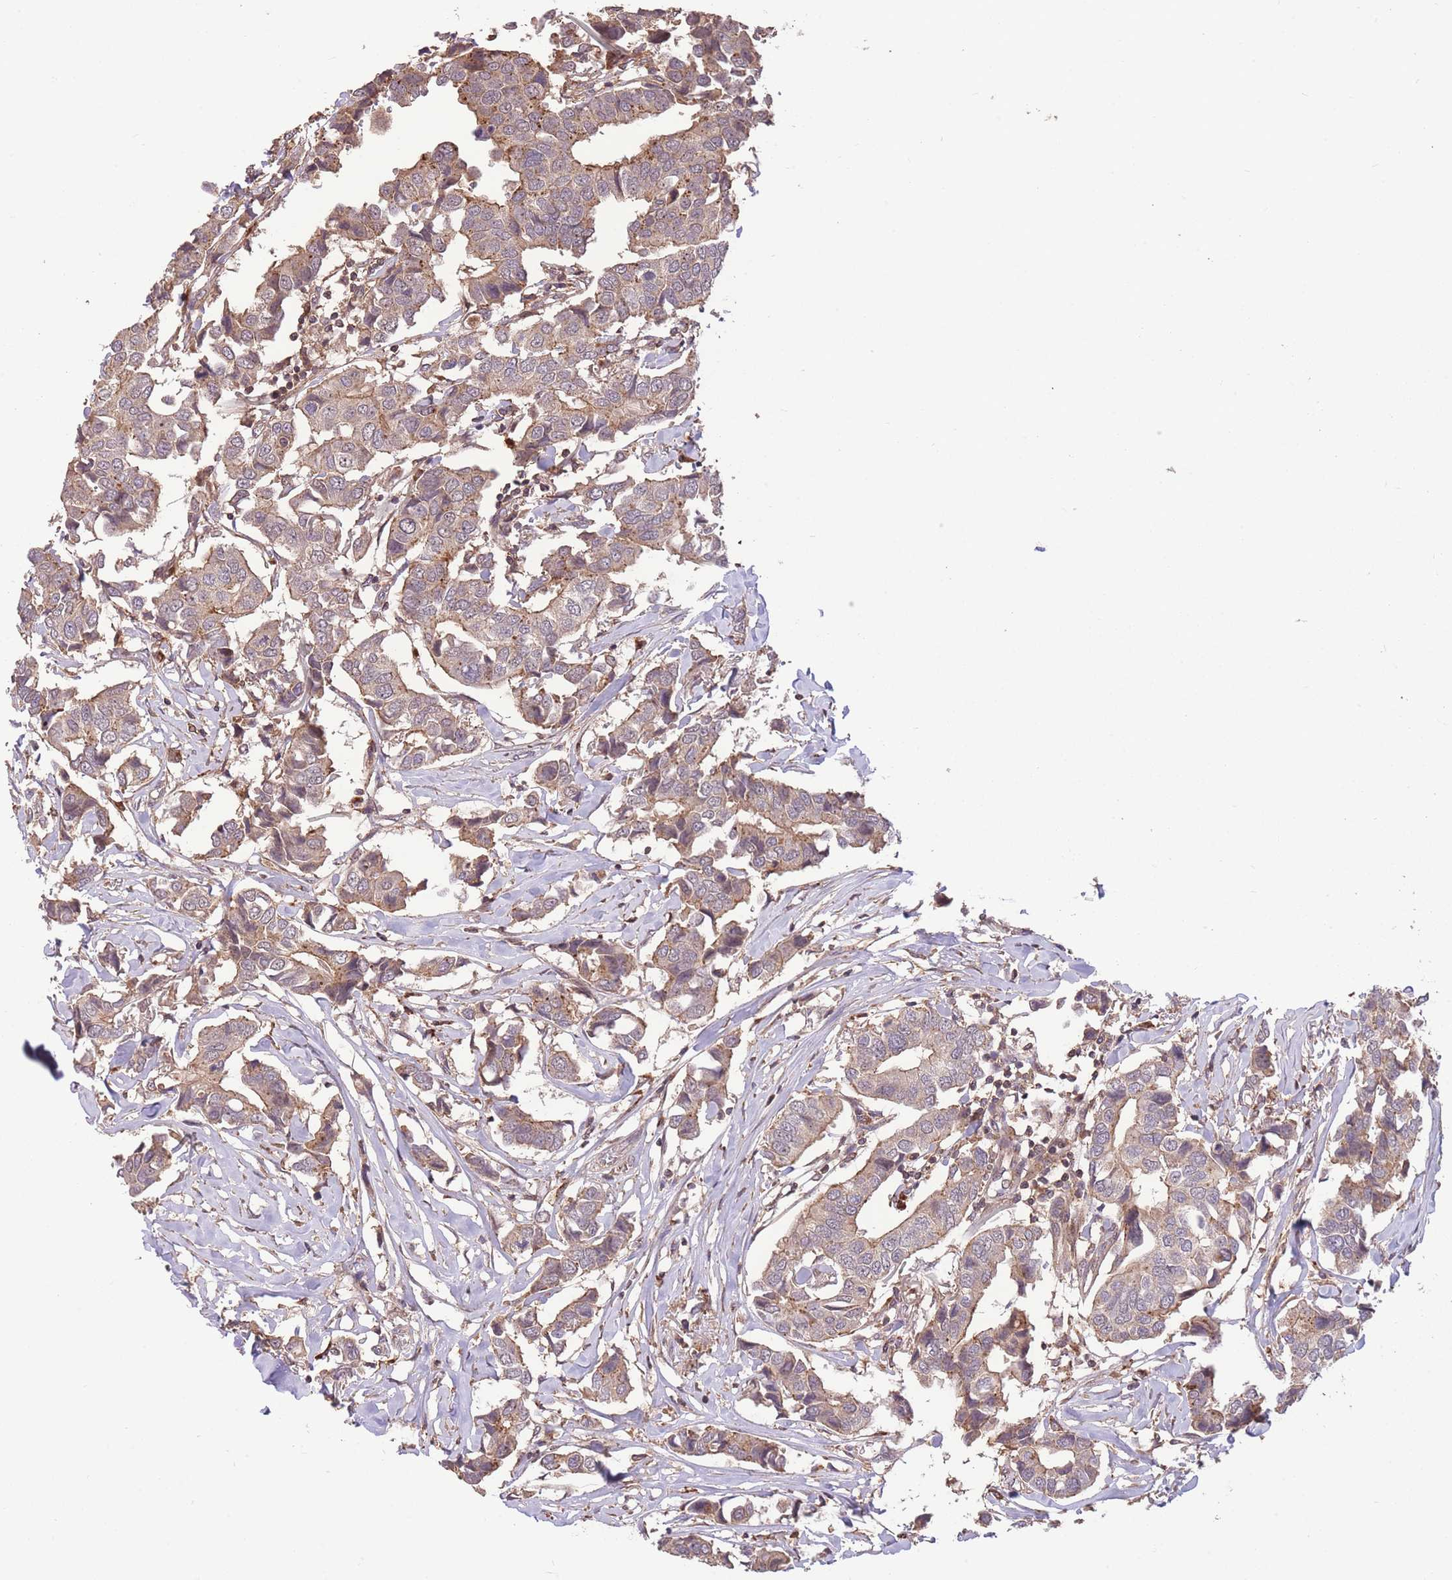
{"staining": {"intensity": "moderate", "quantity": "25%-75%", "location": "cytoplasmic/membranous"}, "tissue": "breast cancer", "cell_type": "Tumor cells", "image_type": "cancer", "snomed": [{"axis": "morphology", "description": "Duct carcinoma"}, {"axis": "topography", "description": "Breast"}], "caption": "An image of breast cancer stained for a protein reveals moderate cytoplasmic/membranous brown staining in tumor cells.", "gene": "POLR3F", "patient": {"sex": "female", "age": 80}}